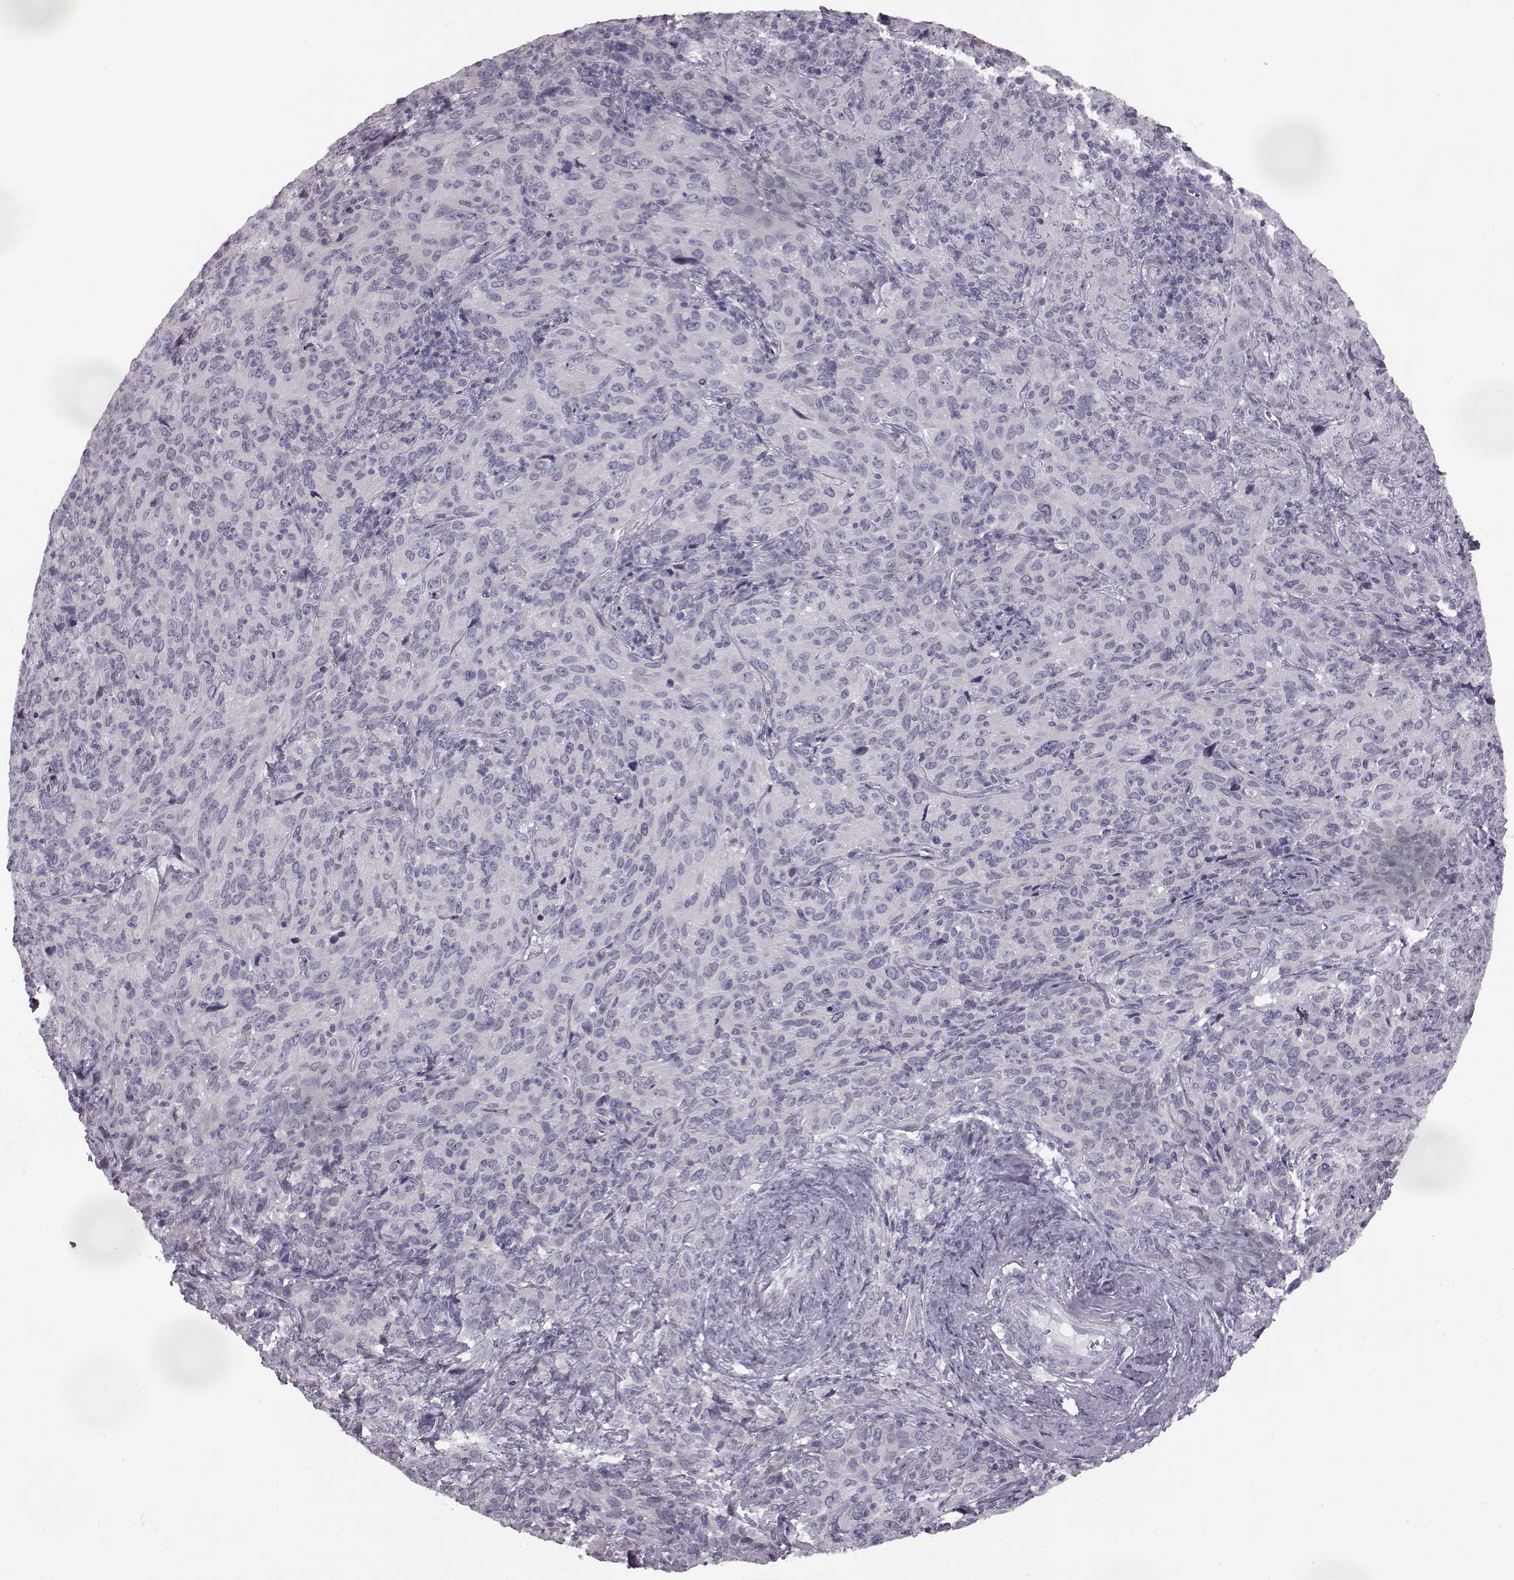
{"staining": {"intensity": "negative", "quantity": "none", "location": "none"}, "tissue": "cervical cancer", "cell_type": "Tumor cells", "image_type": "cancer", "snomed": [{"axis": "morphology", "description": "Squamous cell carcinoma, NOS"}, {"axis": "topography", "description": "Cervix"}], "caption": "Image shows no significant protein expression in tumor cells of squamous cell carcinoma (cervical). The staining is performed using DAB brown chromogen with nuclei counter-stained in using hematoxylin.", "gene": "ODAD4", "patient": {"sex": "female", "age": 51}}